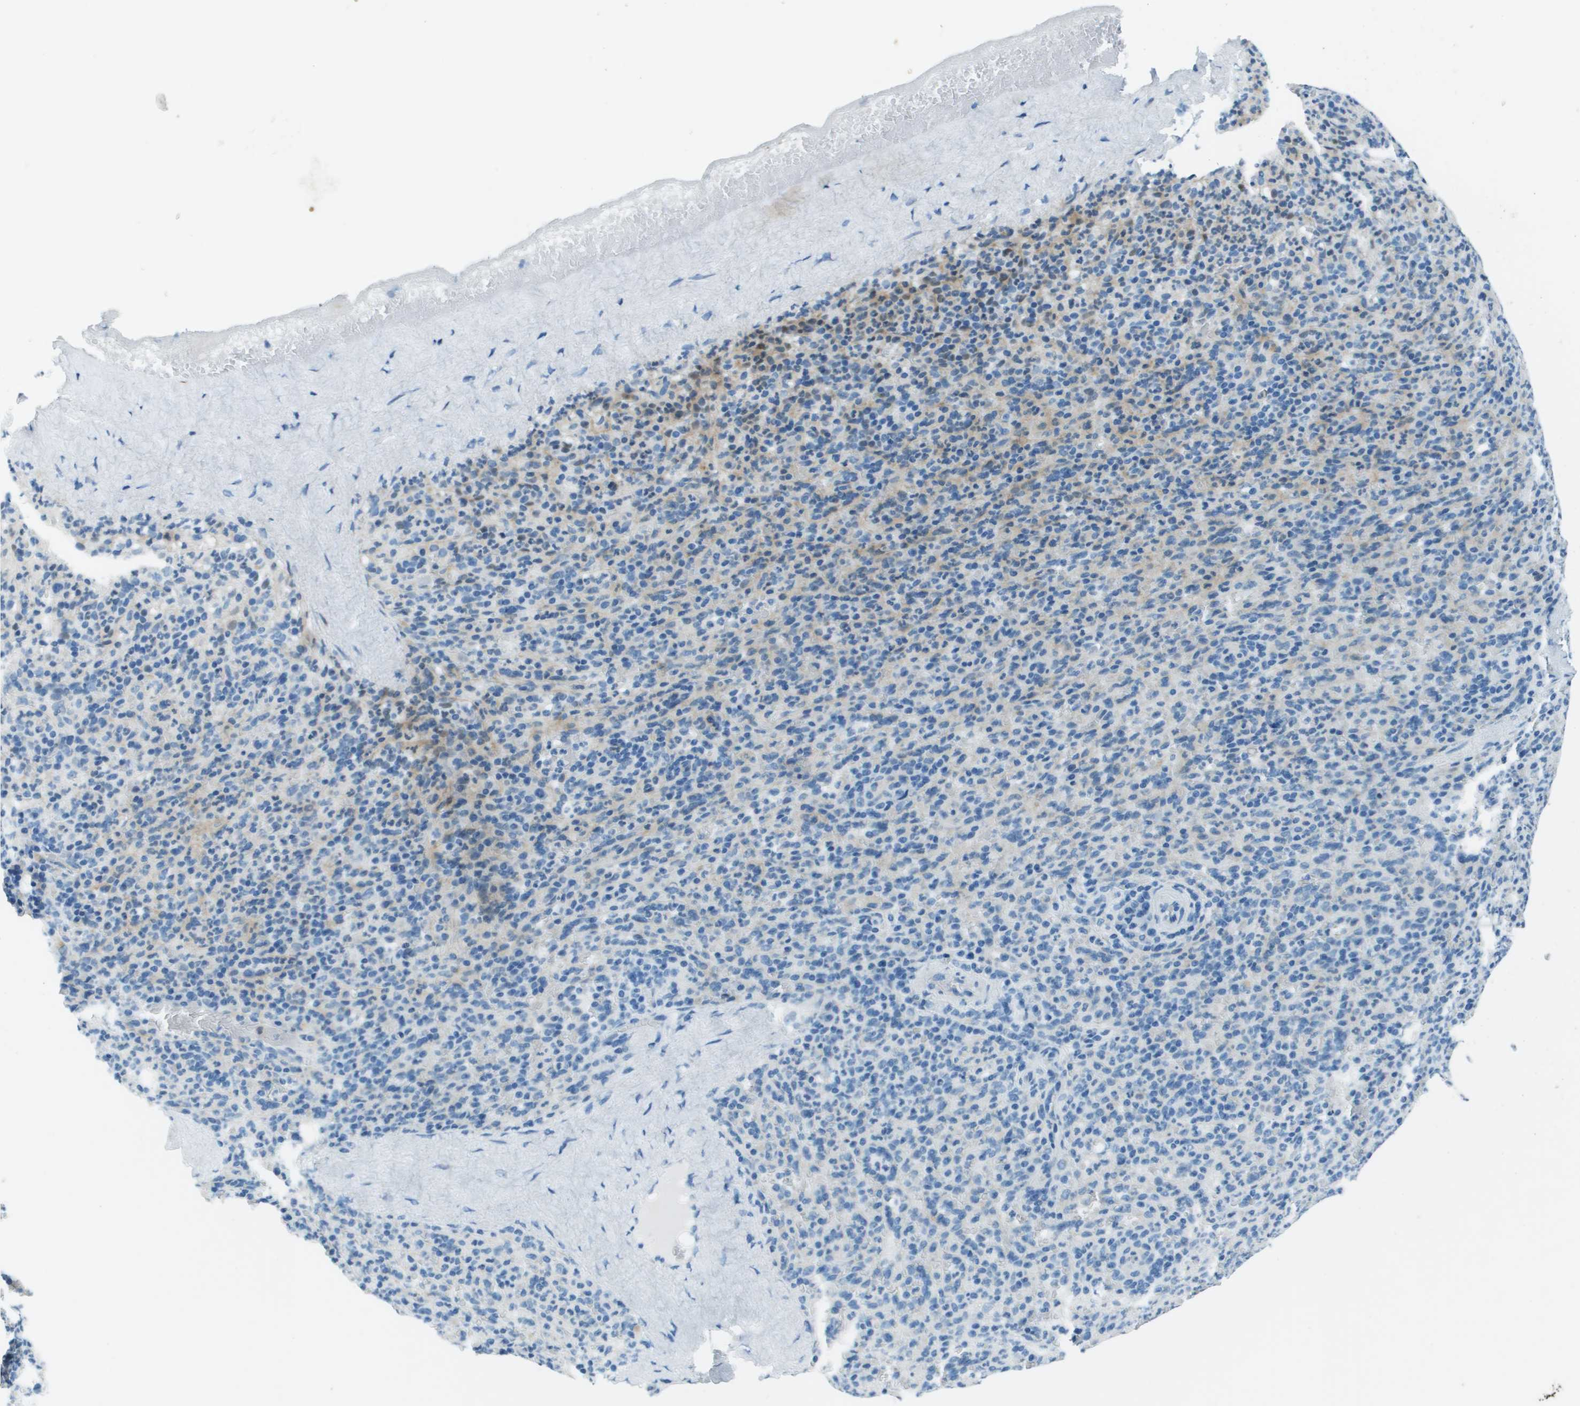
{"staining": {"intensity": "weak", "quantity": "<25%", "location": "cytoplasmic/membranous"}, "tissue": "spleen", "cell_type": "Cells in red pulp", "image_type": "normal", "snomed": [{"axis": "morphology", "description": "Normal tissue, NOS"}, {"axis": "topography", "description": "Spleen"}], "caption": "The photomicrograph reveals no staining of cells in red pulp in benign spleen.", "gene": "SLC16A10", "patient": {"sex": "male", "age": 36}}